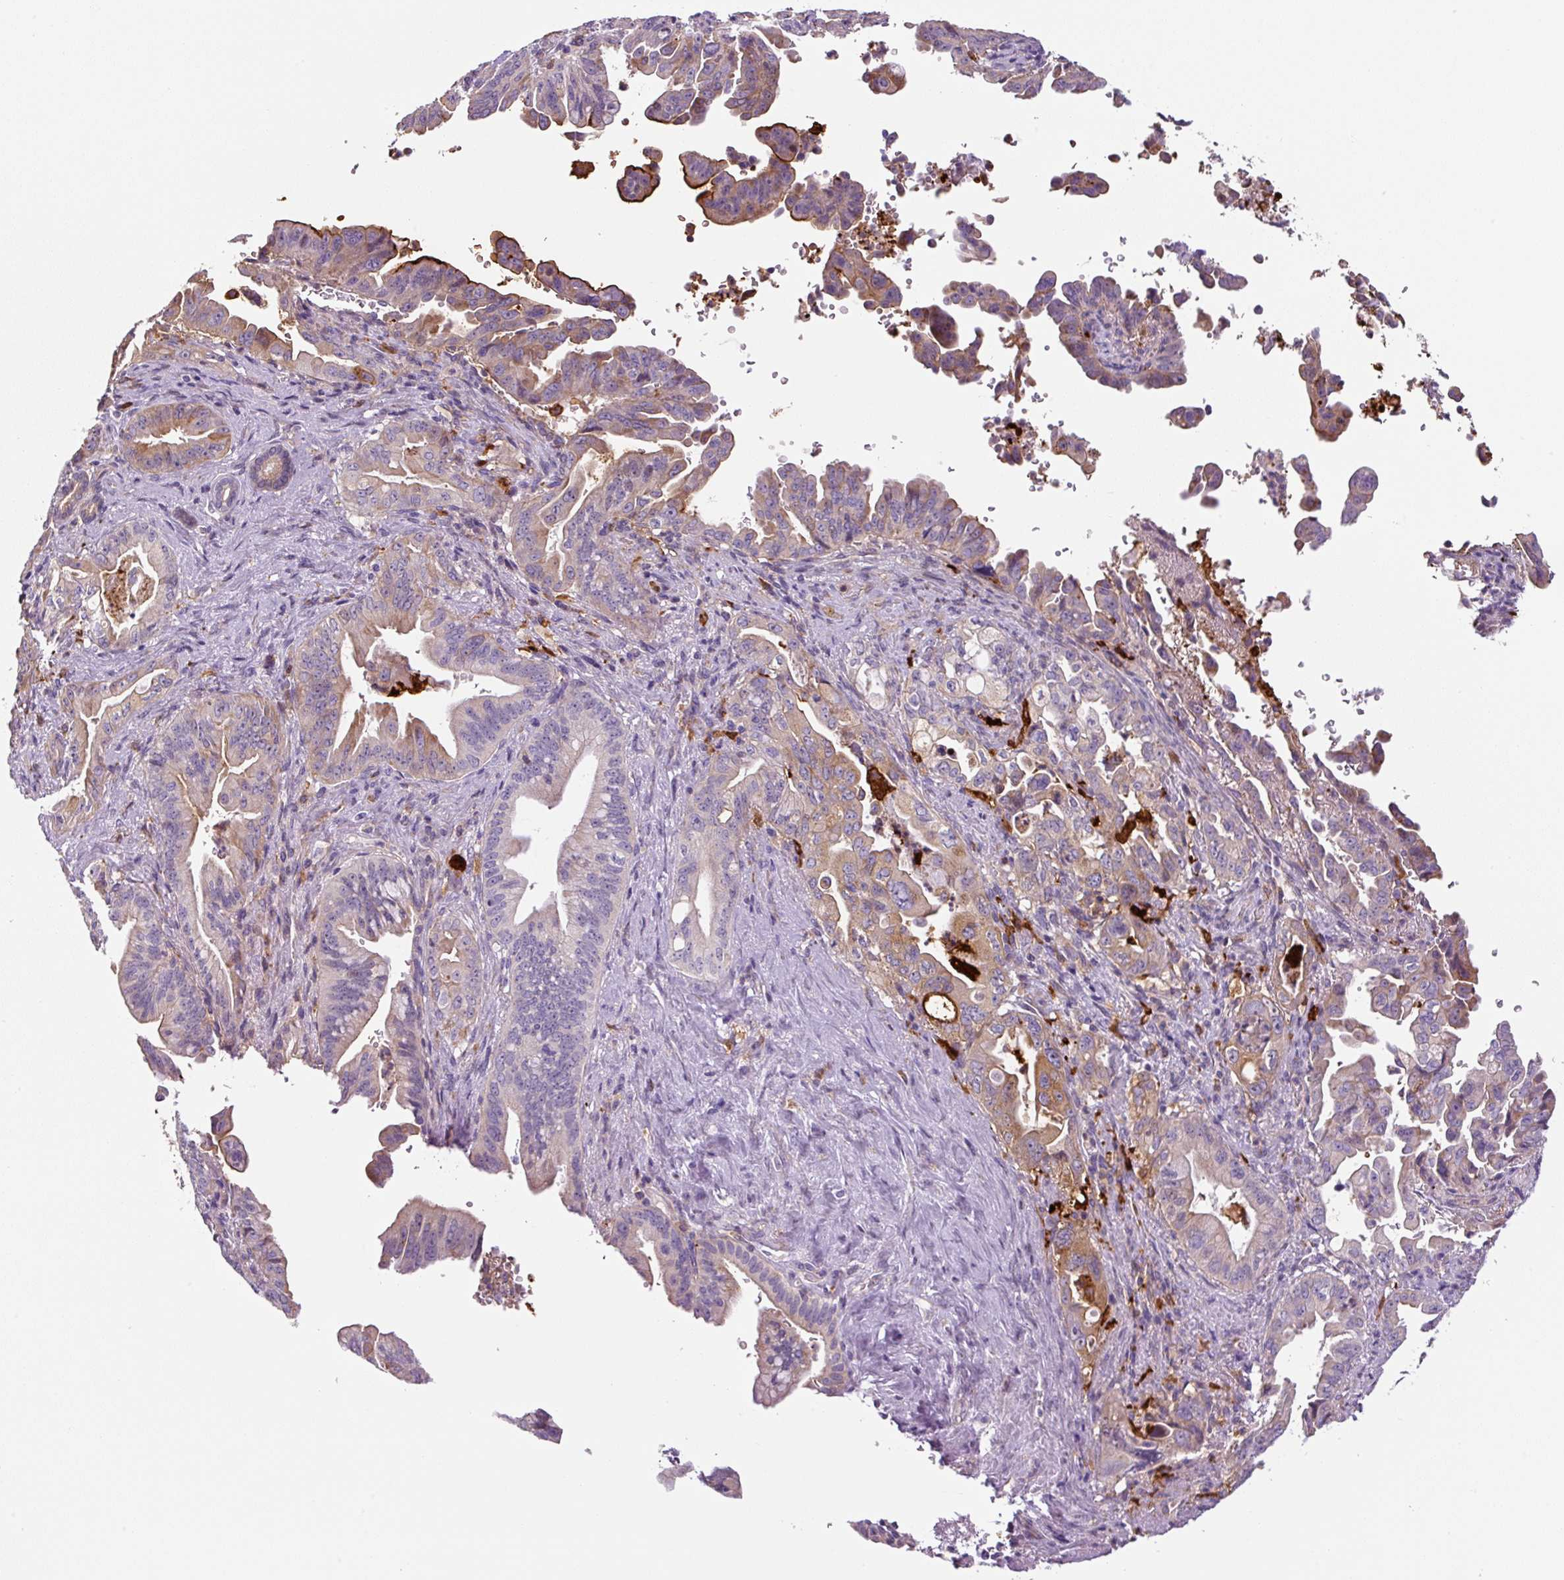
{"staining": {"intensity": "moderate", "quantity": "25%-75%", "location": "cytoplasmic/membranous"}, "tissue": "pancreatic cancer", "cell_type": "Tumor cells", "image_type": "cancer", "snomed": [{"axis": "morphology", "description": "Adenocarcinoma, NOS"}, {"axis": "topography", "description": "Pancreas"}], "caption": "Moderate cytoplasmic/membranous positivity for a protein is present in about 25%-75% of tumor cells of adenocarcinoma (pancreatic) using immunohistochemistry (IHC).", "gene": "FUT10", "patient": {"sex": "male", "age": 70}}